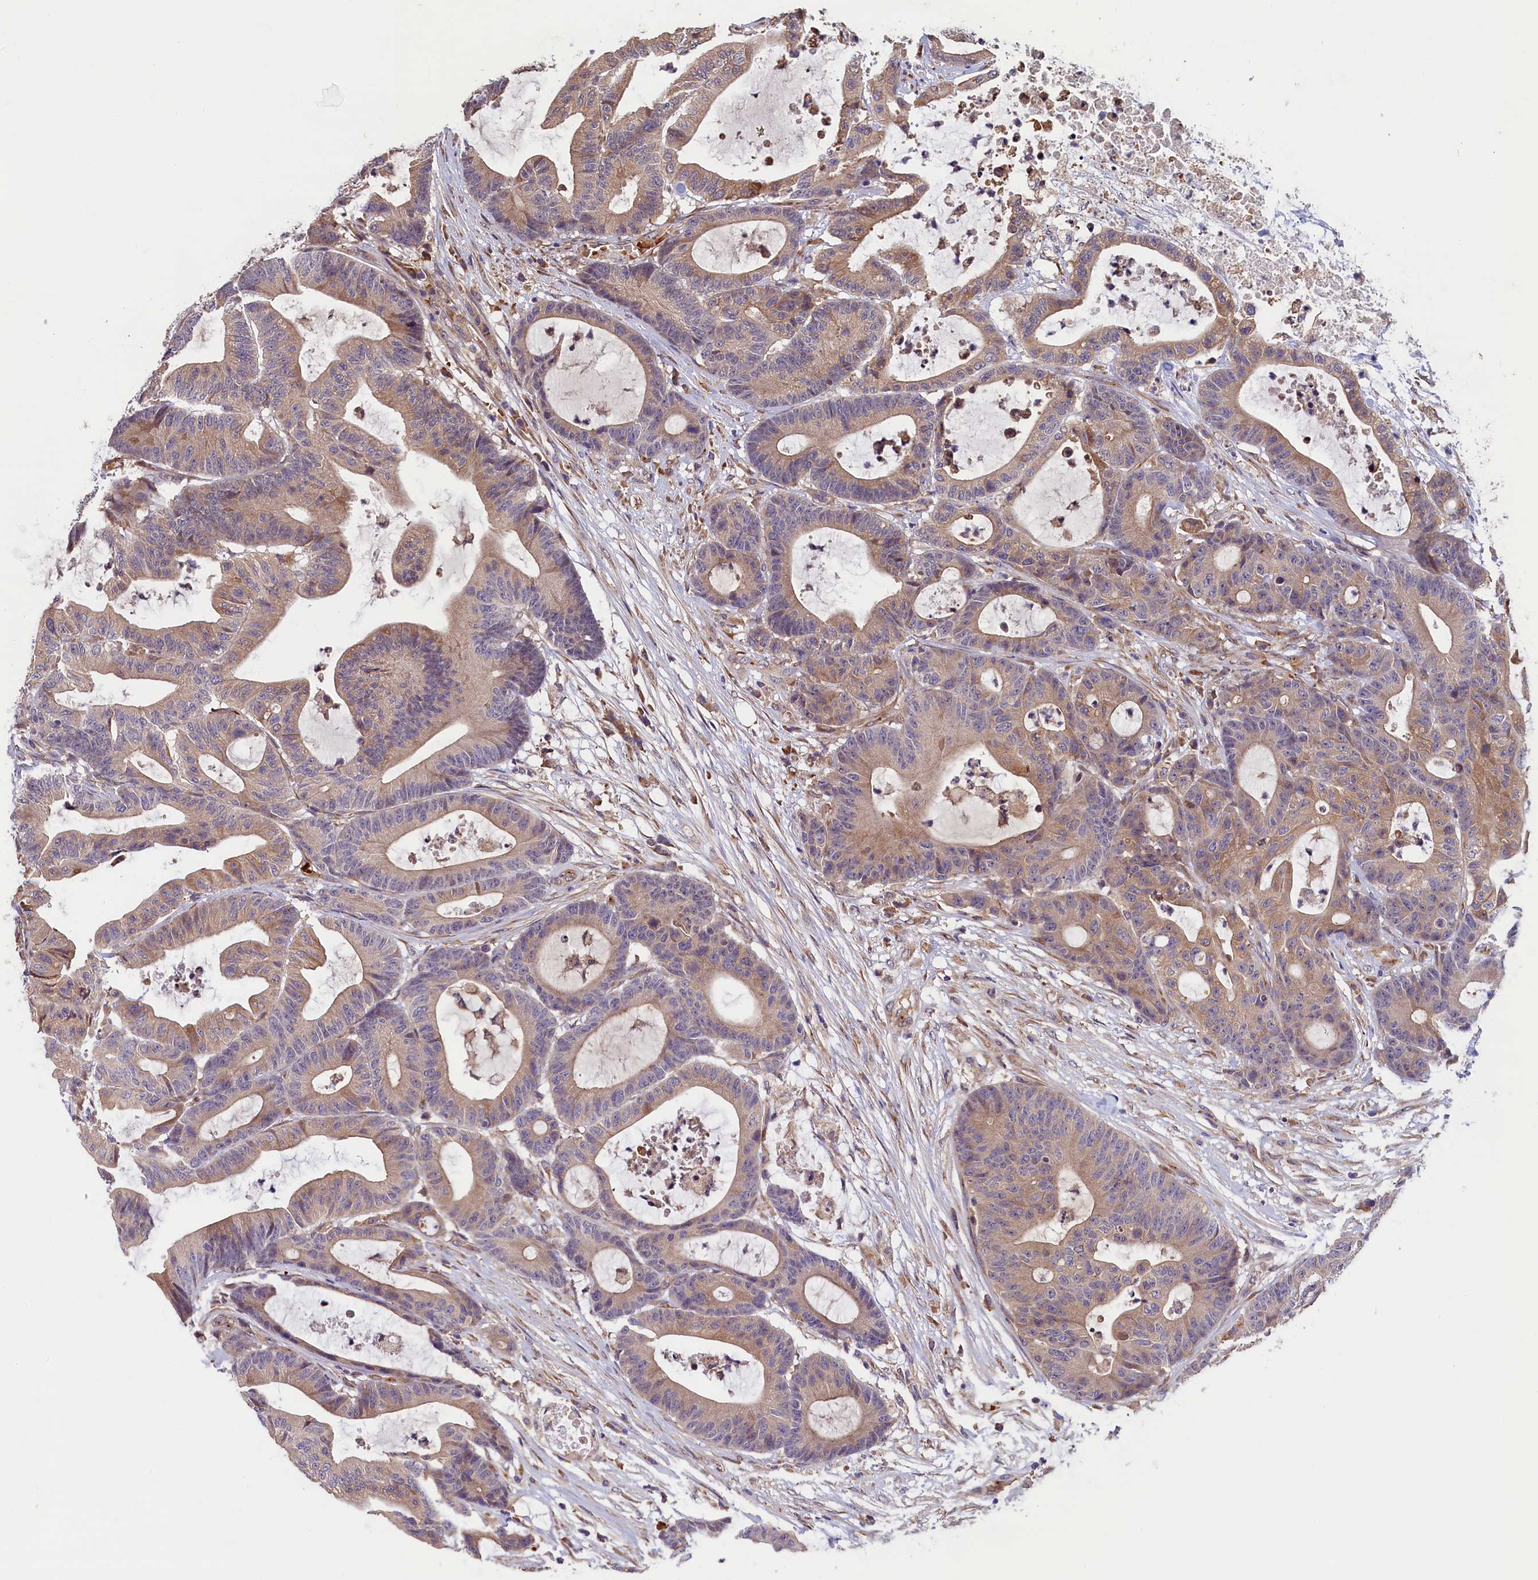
{"staining": {"intensity": "moderate", "quantity": ">75%", "location": "cytoplasmic/membranous"}, "tissue": "colorectal cancer", "cell_type": "Tumor cells", "image_type": "cancer", "snomed": [{"axis": "morphology", "description": "Adenocarcinoma, NOS"}, {"axis": "topography", "description": "Colon"}], "caption": "The image reveals a brown stain indicating the presence of a protein in the cytoplasmic/membranous of tumor cells in colorectal adenocarcinoma.", "gene": "CCDC9B", "patient": {"sex": "female", "age": 84}}